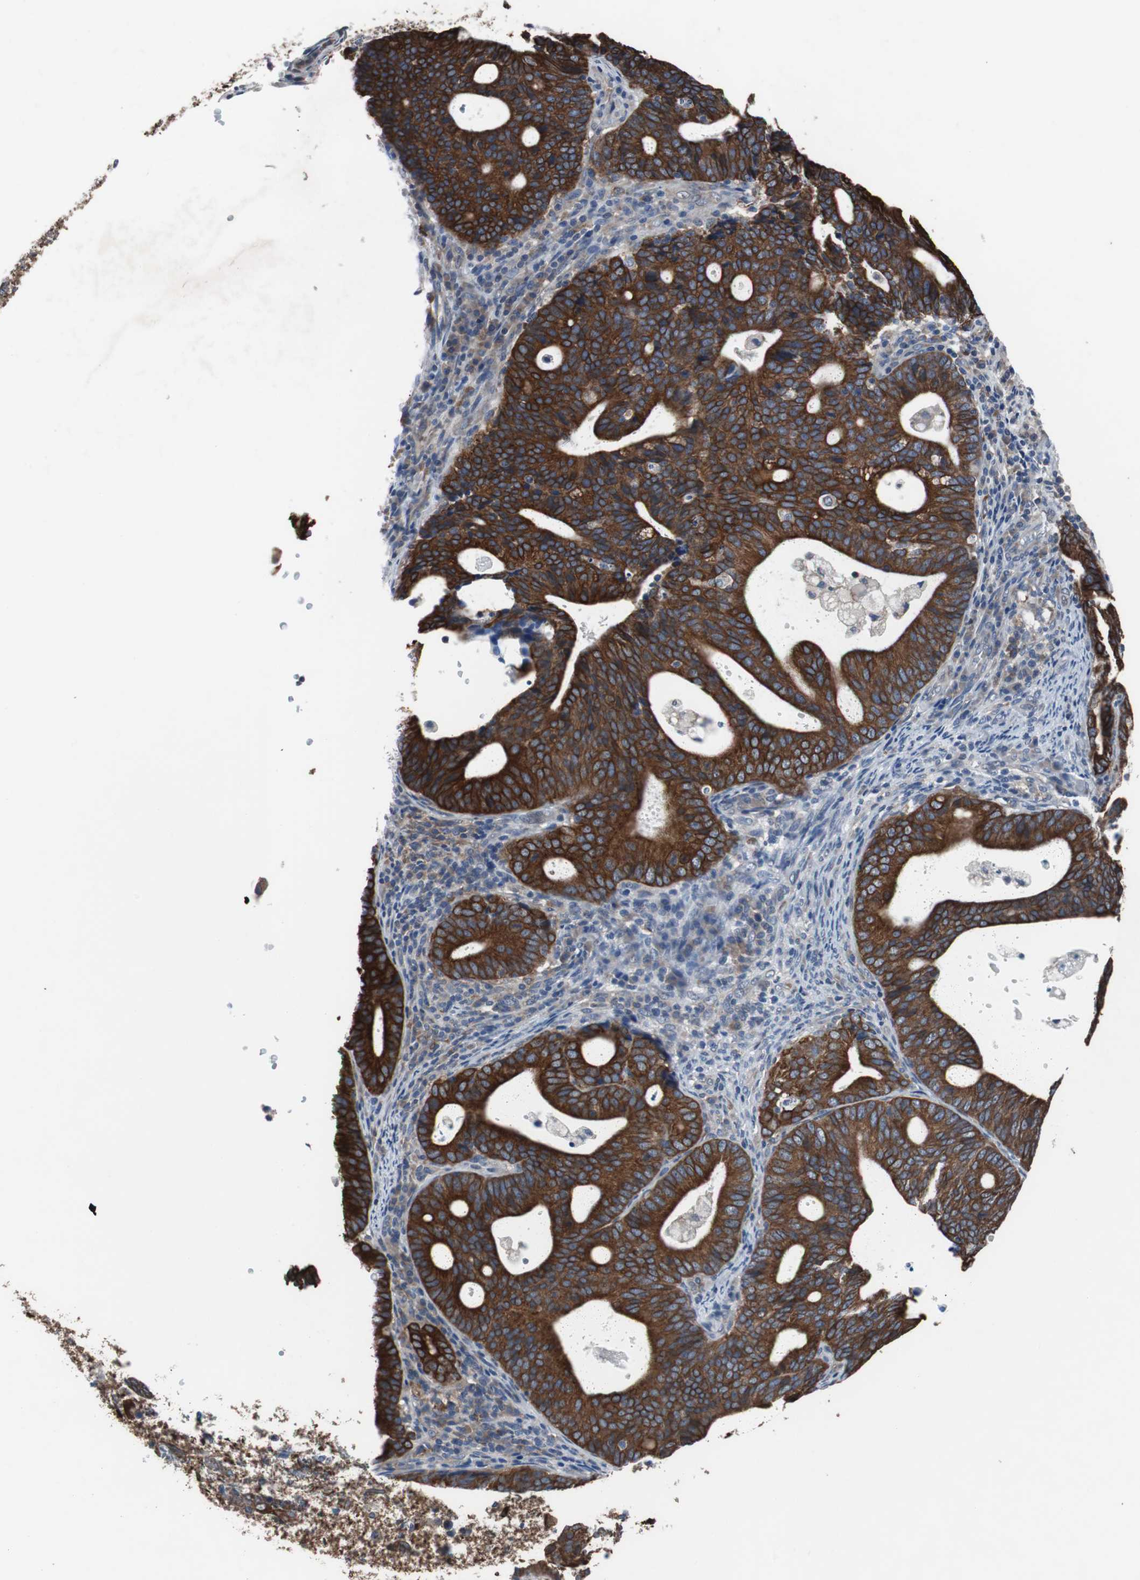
{"staining": {"intensity": "strong", "quantity": ">75%", "location": "cytoplasmic/membranous"}, "tissue": "endometrial cancer", "cell_type": "Tumor cells", "image_type": "cancer", "snomed": [{"axis": "morphology", "description": "Adenocarcinoma, NOS"}, {"axis": "topography", "description": "Uterus"}], "caption": "Strong cytoplasmic/membranous staining for a protein is appreciated in approximately >75% of tumor cells of endometrial cancer (adenocarcinoma) using IHC.", "gene": "USP10", "patient": {"sex": "female", "age": 83}}